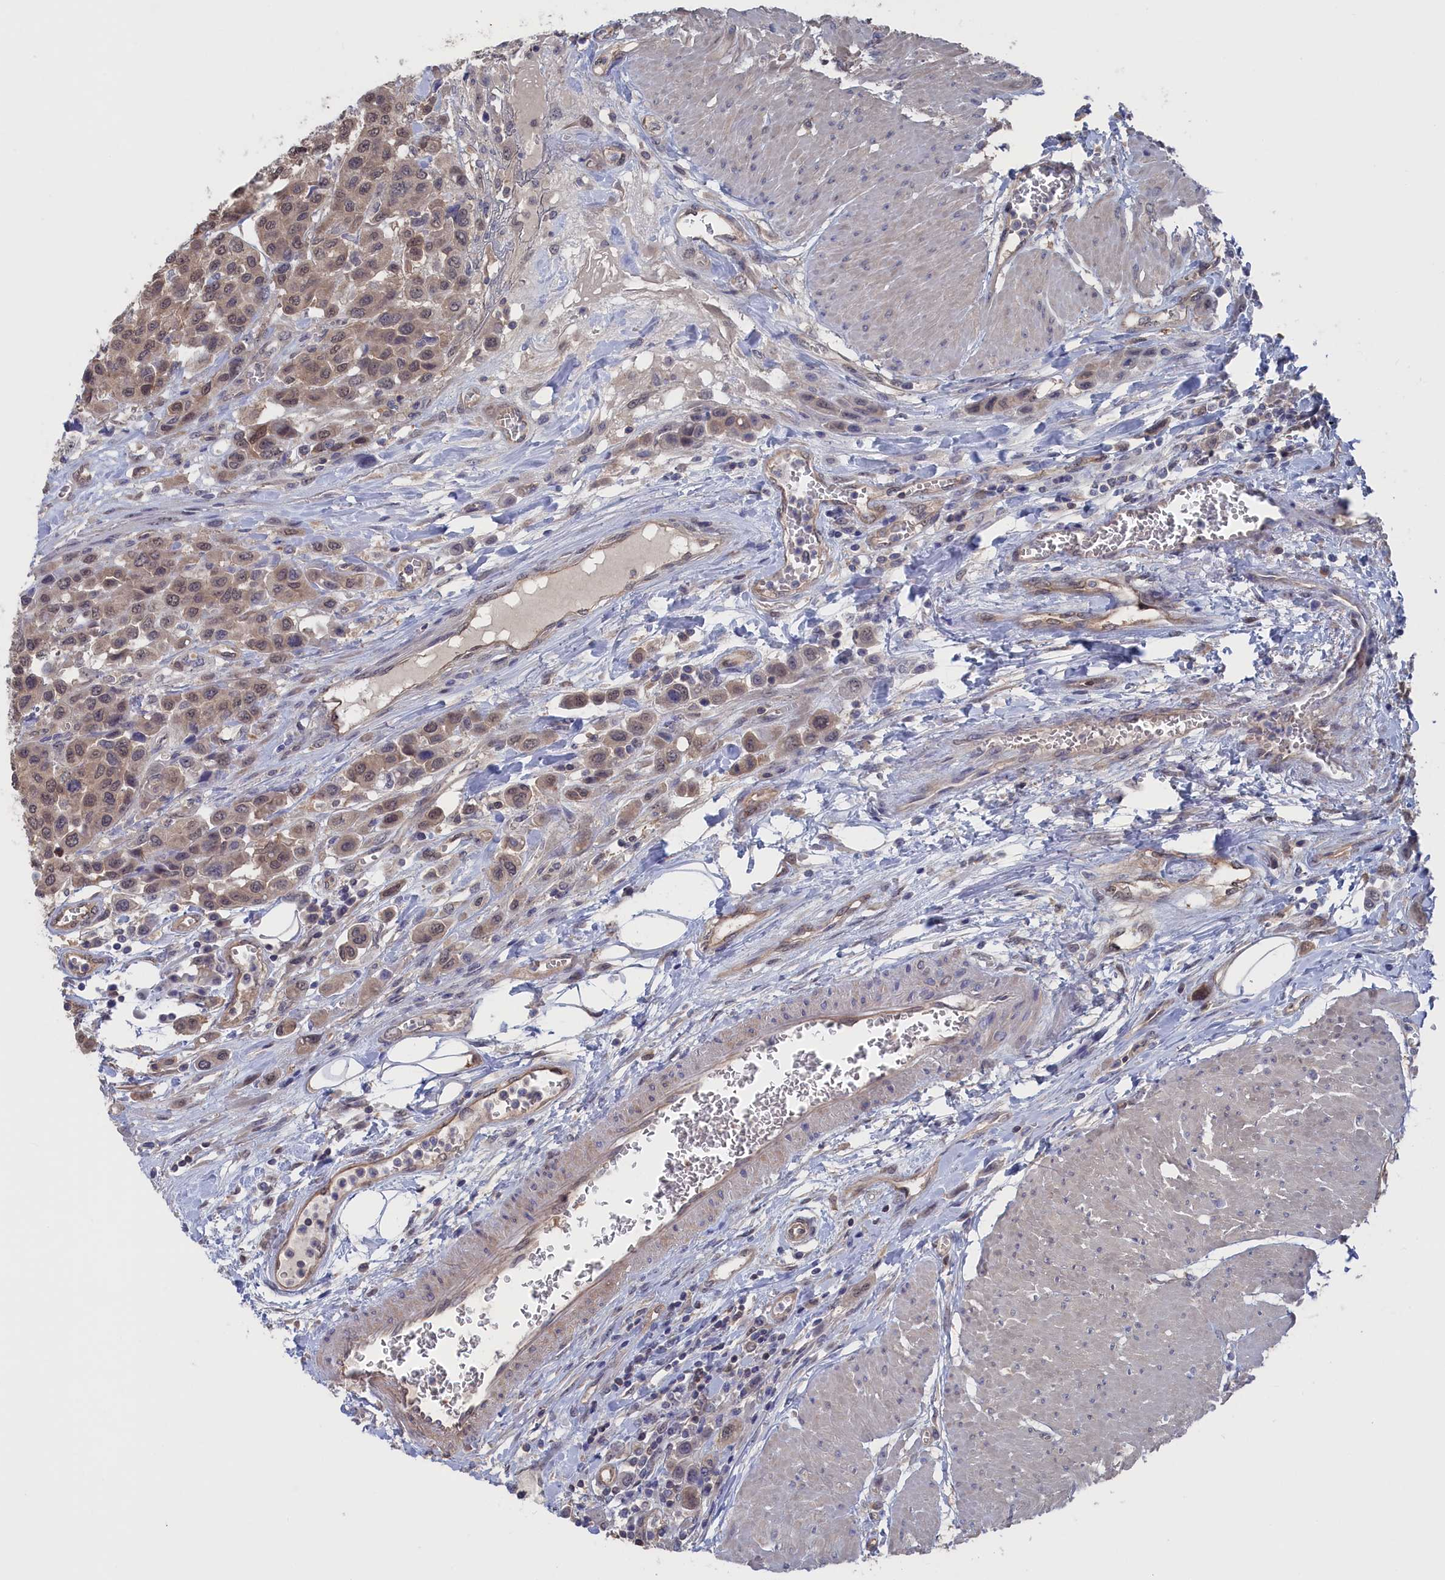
{"staining": {"intensity": "weak", "quantity": ">75%", "location": "cytoplasmic/membranous,nuclear"}, "tissue": "urothelial cancer", "cell_type": "Tumor cells", "image_type": "cancer", "snomed": [{"axis": "morphology", "description": "Urothelial carcinoma, High grade"}, {"axis": "topography", "description": "Urinary bladder"}], "caption": "This histopathology image shows immunohistochemistry (IHC) staining of human urothelial cancer, with low weak cytoplasmic/membranous and nuclear expression in about >75% of tumor cells.", "gene": "NUTF2", "patient": {"sex": "male", "age": 50}}